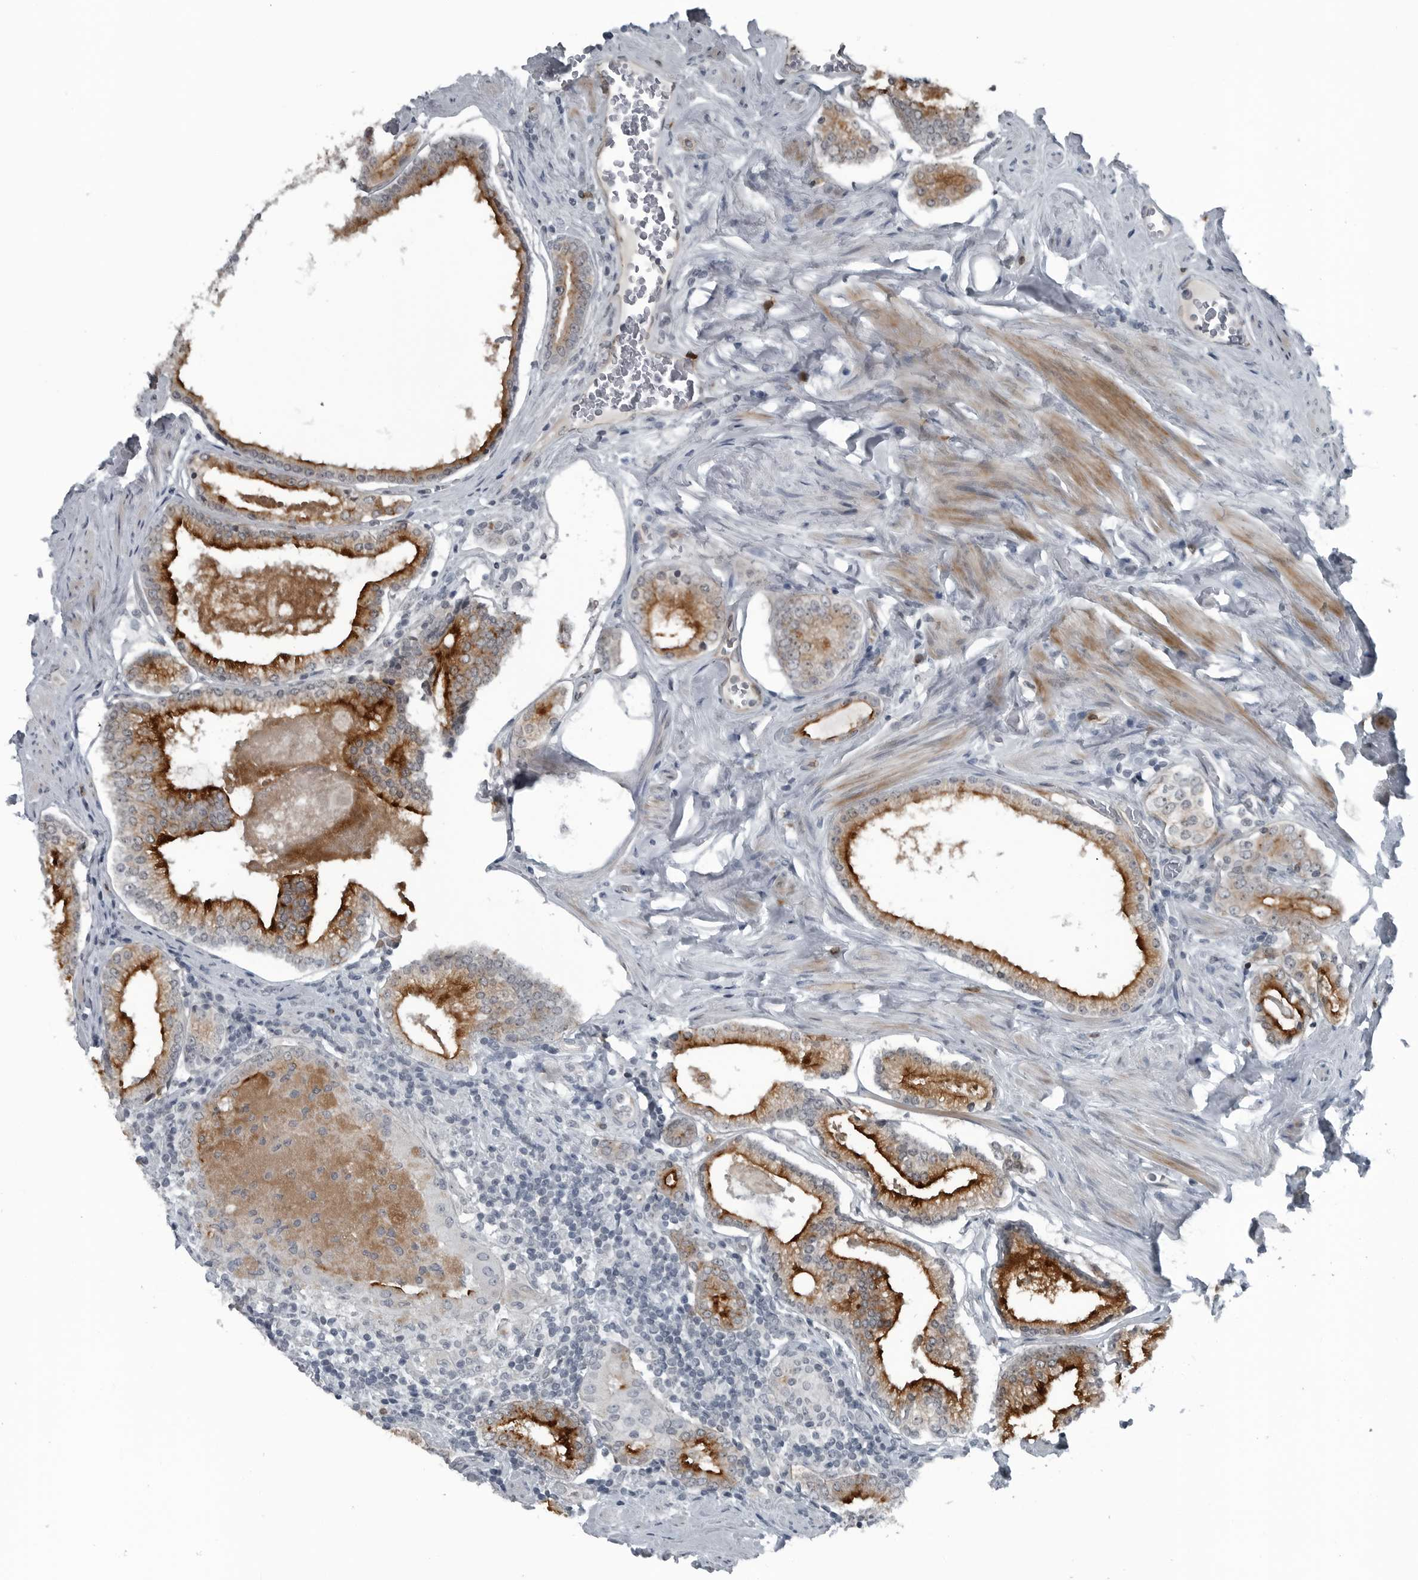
{"staining": {"intensity": "strong", "quantity": ">75%", "location": "cytoplasmic/membranous"}, "tissue": "prostate cancer", "cell_type": "Tumor cells", "image_type": "cancer", "snomed": [{"axis": "morphology", "description": "Adenocarcinoma, Low grade"}, {"axis": "topography", "description": "Prostate"}], "caption": "Strong cytoplasmic/membranous protein expression is present in about >75% of tumor cells in prostate cancer.", "gene": "GAK", "patient": {"sex": "male", "age": 71}}